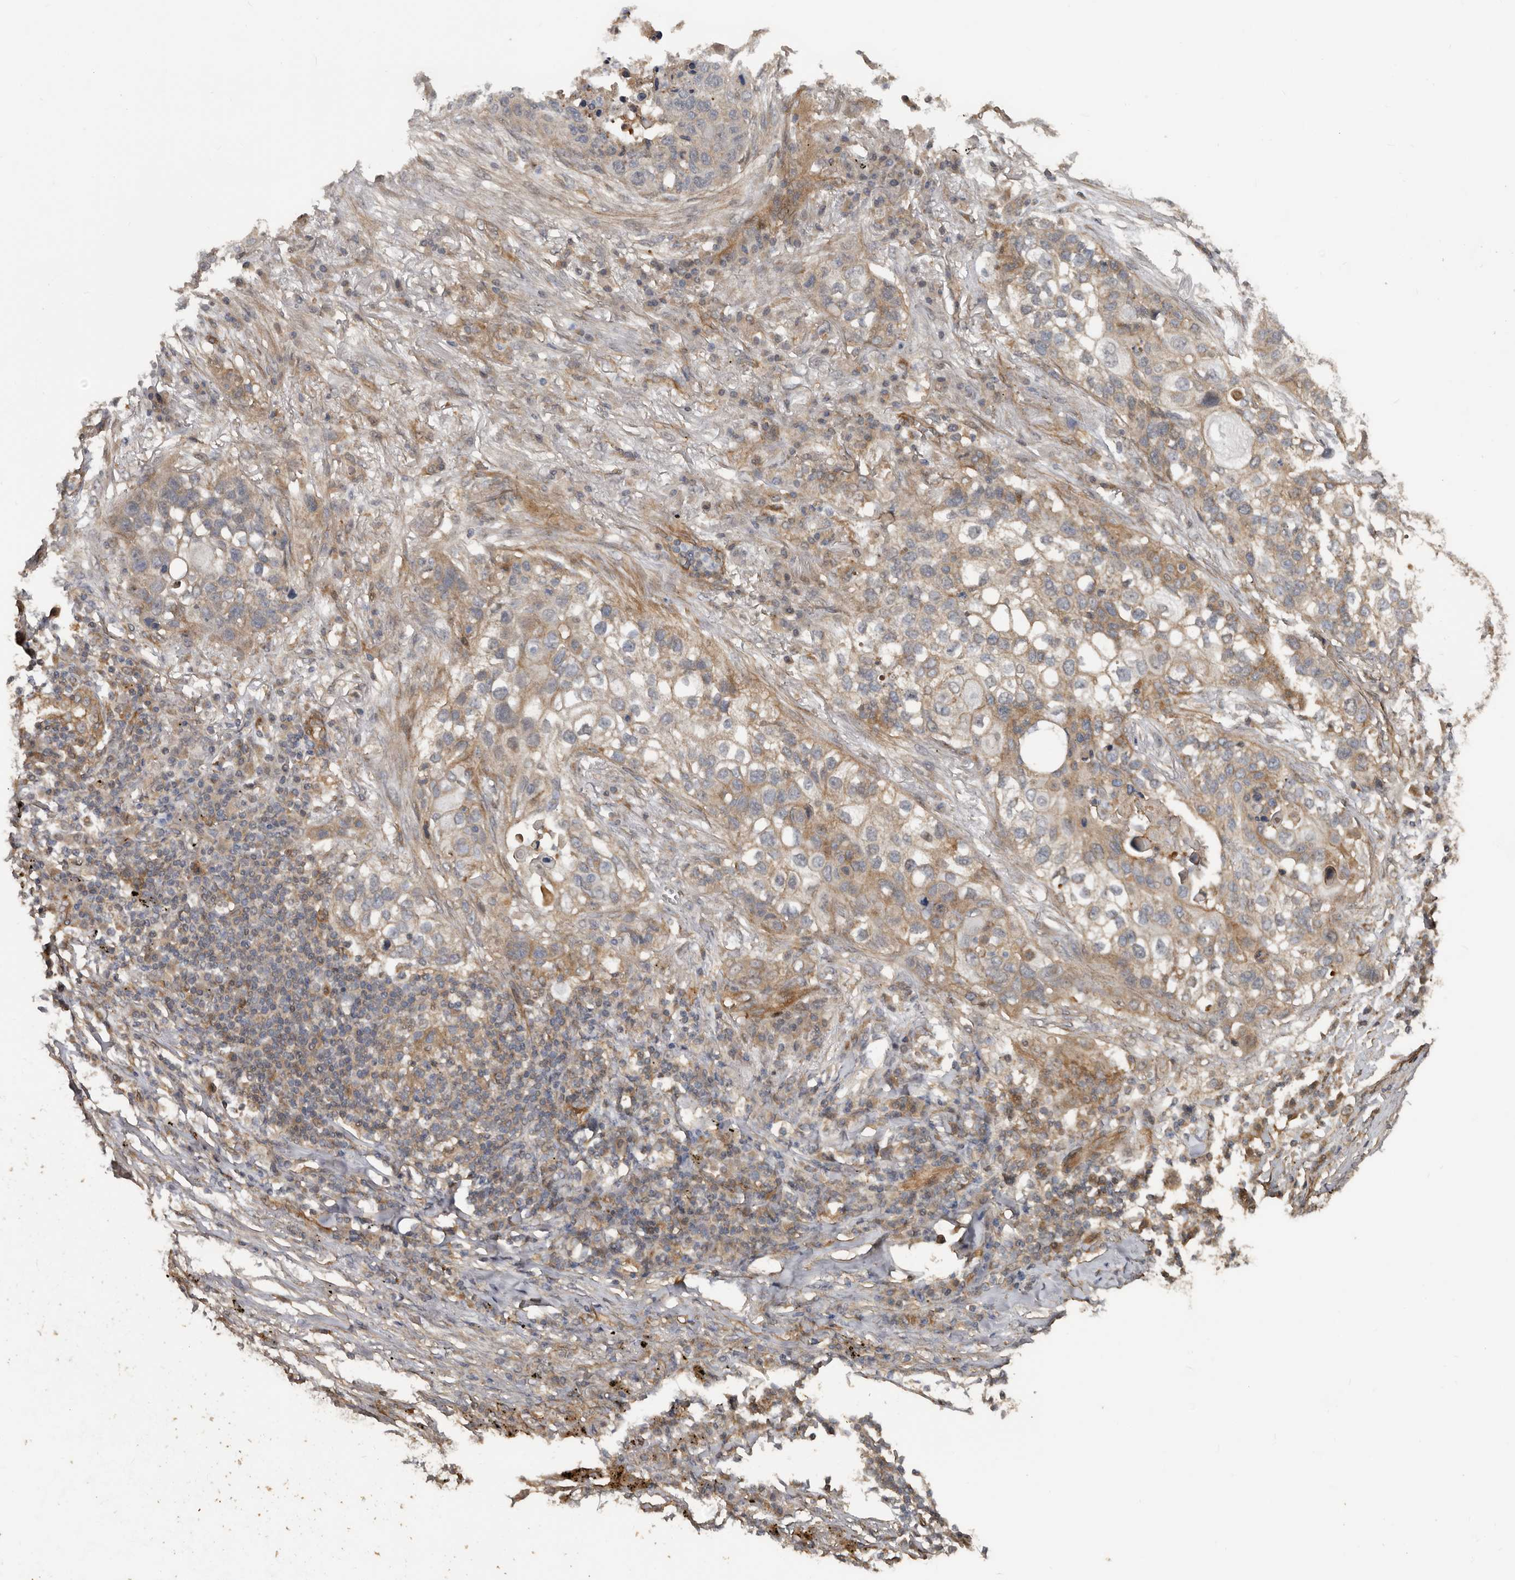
{"staining": {"intensity": "weak", "quantity": "25%-75%", "location": "cytoplasmic/membranous"}, "tissue": "lung cancer", "cell_type": "Tumor cells", "image_type": "cancer", "snomed": [{"axis": "morphology", "description": "Squamous cell carcinoma, NOS"}, {"axis": "topography", "description": "Lung"}], "caption": "Immunohistochemical staining of lung cancer demonstrates weak cytoplasmic/membranous protein staining in approximately 25%-75% of tumor cells.", "gene": "EXOC3L1", "patient": {"sex": "female", "age": 63}}